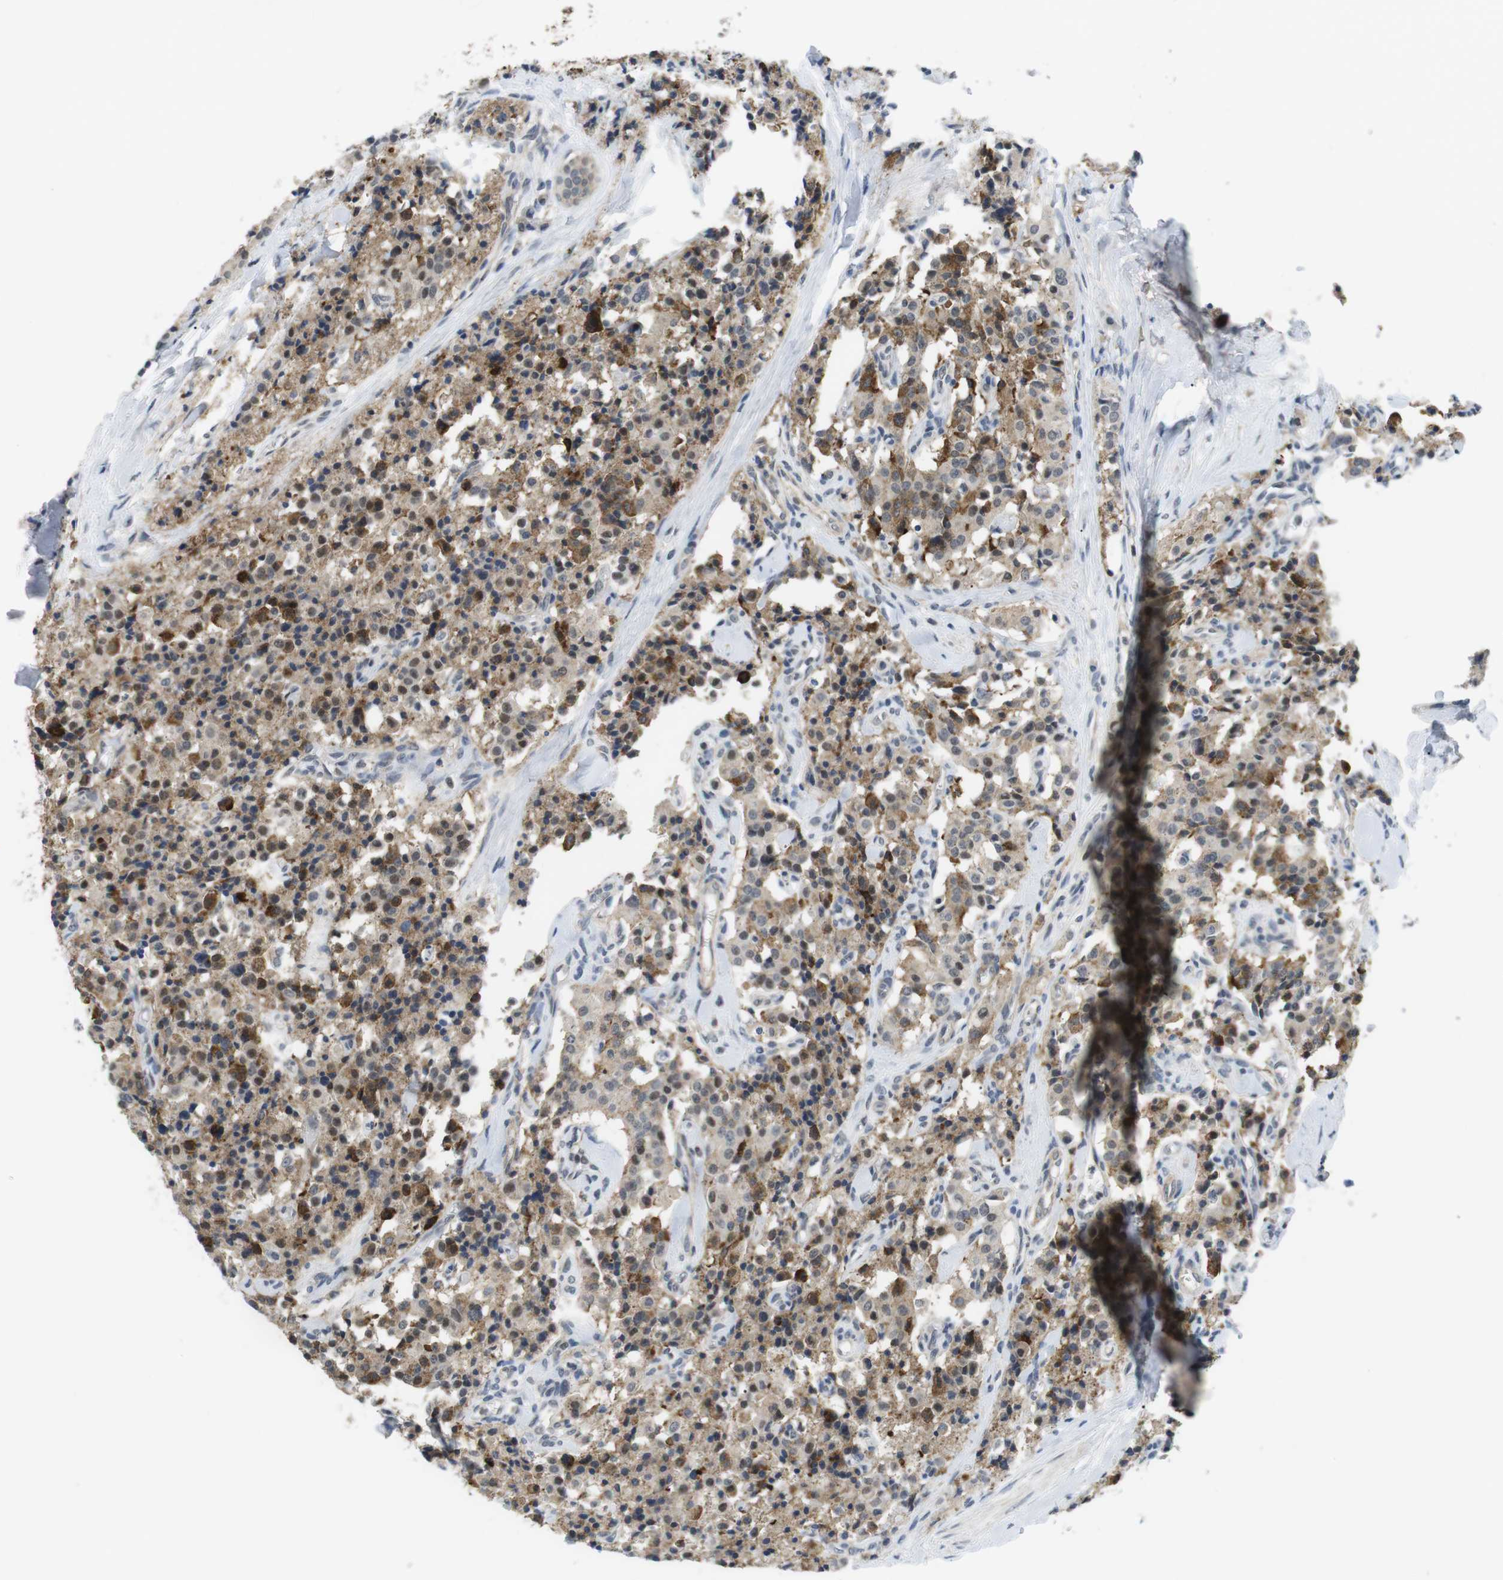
{"staining": {"intensity": "moderate", "quantity": ">75%", "location": "cytoplasmic/membranous"}, "tissue": "carcinoid", "cell_type": "Tumor cells", "image_type": "cancer", "snomed": [{"axis": "morphology", "description": "Carcinoid, malignant, NOS"}, {"axis": "topography", "description": "Lung"}], "caption": "Protein staining by immunohistochemistry displays moderate cytoplasmic/membranous staining in approximately >75% of tumor cells in malignant carcinoid. The staining was performed using DAB, with brown indicating positive protein expression. Nuclei are stained blue with hematoxylin.", "gene": "NECTIN1", "patient": {"sex": "male", "age": 30}}